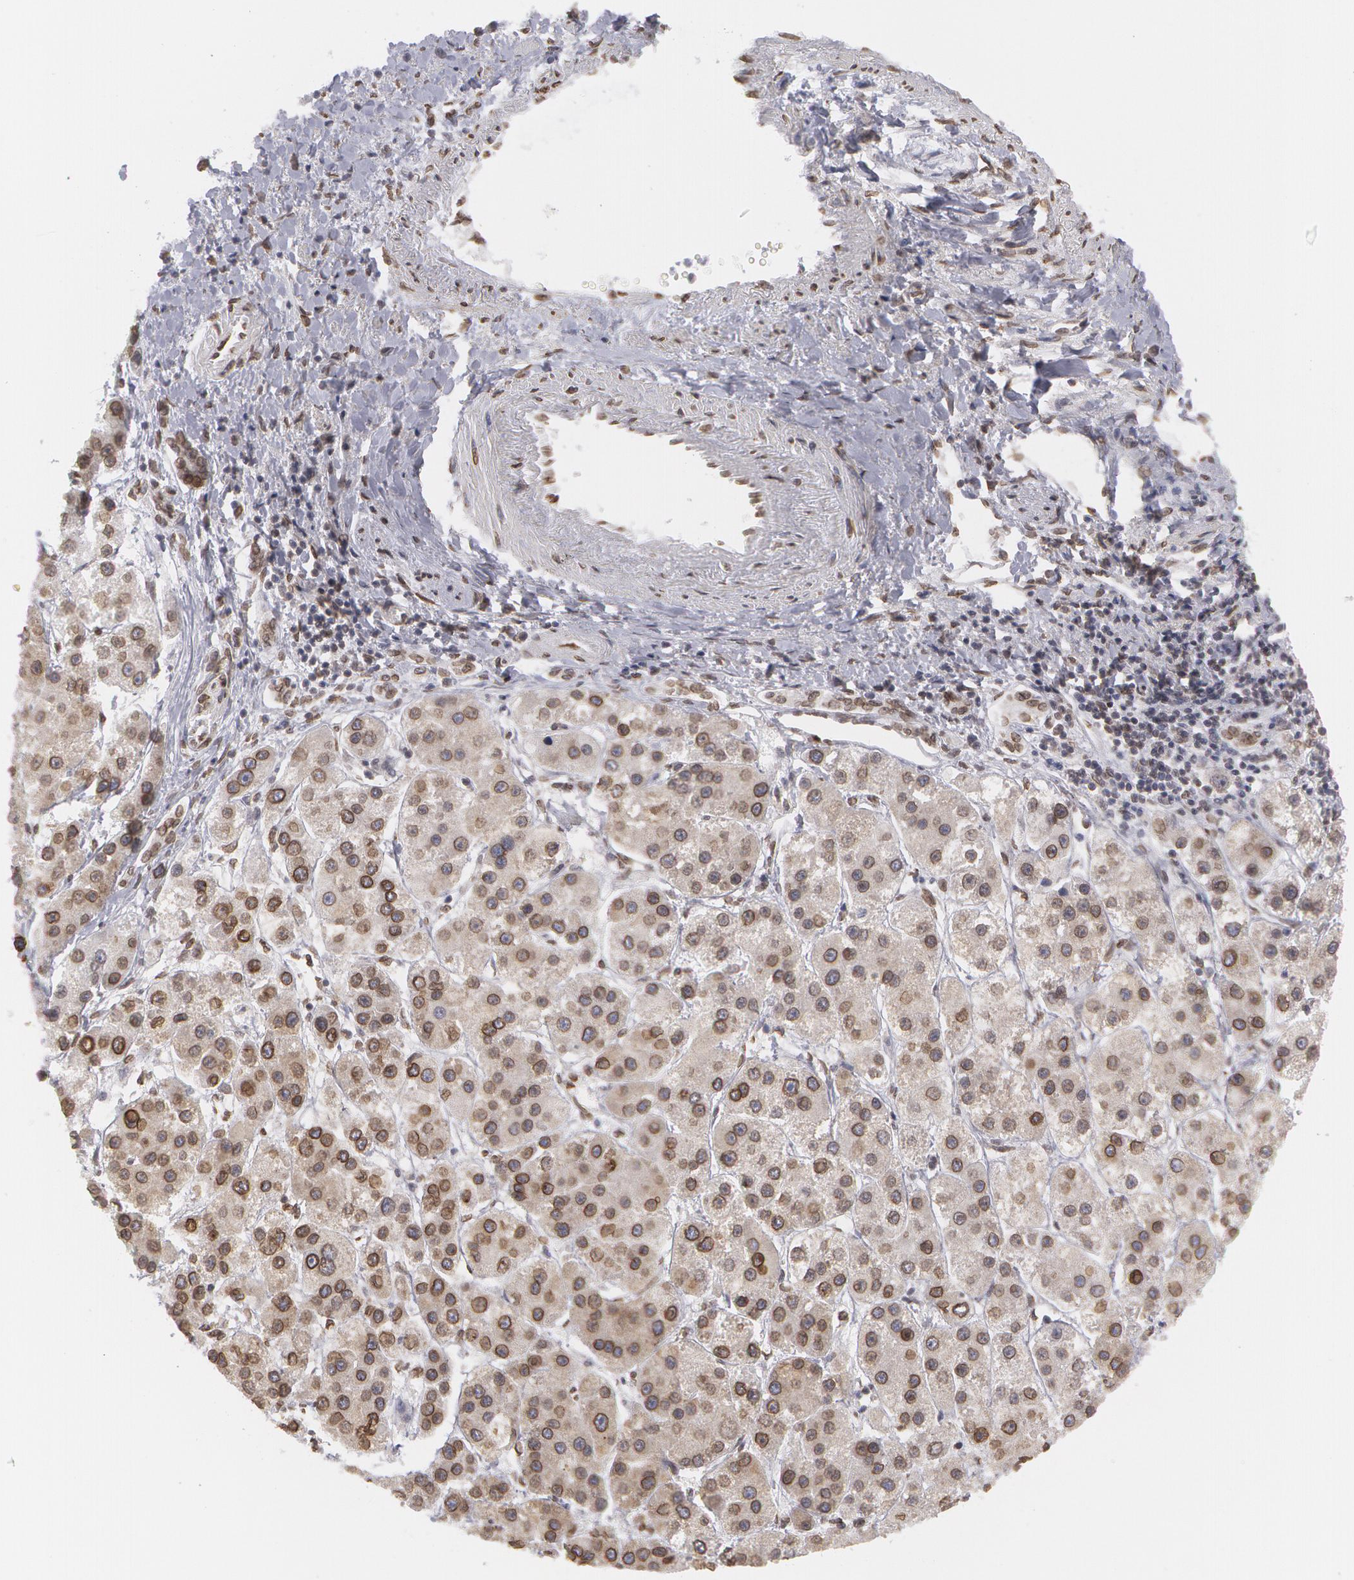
{"staining": {"intensity": "moderate", "quantity": "25%-75%", "location": "nuclear"}, "tissue": "liver cancer", "cell_type": "Tumor cells", "image_type": "cancer", "snomed": [{"axis": "morphology", "description": "Carcinoma, Hepatocellular, NOS"}, {"axis": "topography", "description": "Liver"}], "caption": "High-magnification brightfield microscopy of liver cancer (hepatocellular carcinoma) stained with DAB (brown) and counterstained with hematoxylin (blue). tumor cells exhibit moderate nuclear positivity is identified in approximately25%-75% of cells. (DAB (3,3'-diaminobenzidine) IHC with brightfield microscopy, high magnification).", "gene": "EMD", "patient": {"sex": "female", "age": 85}}